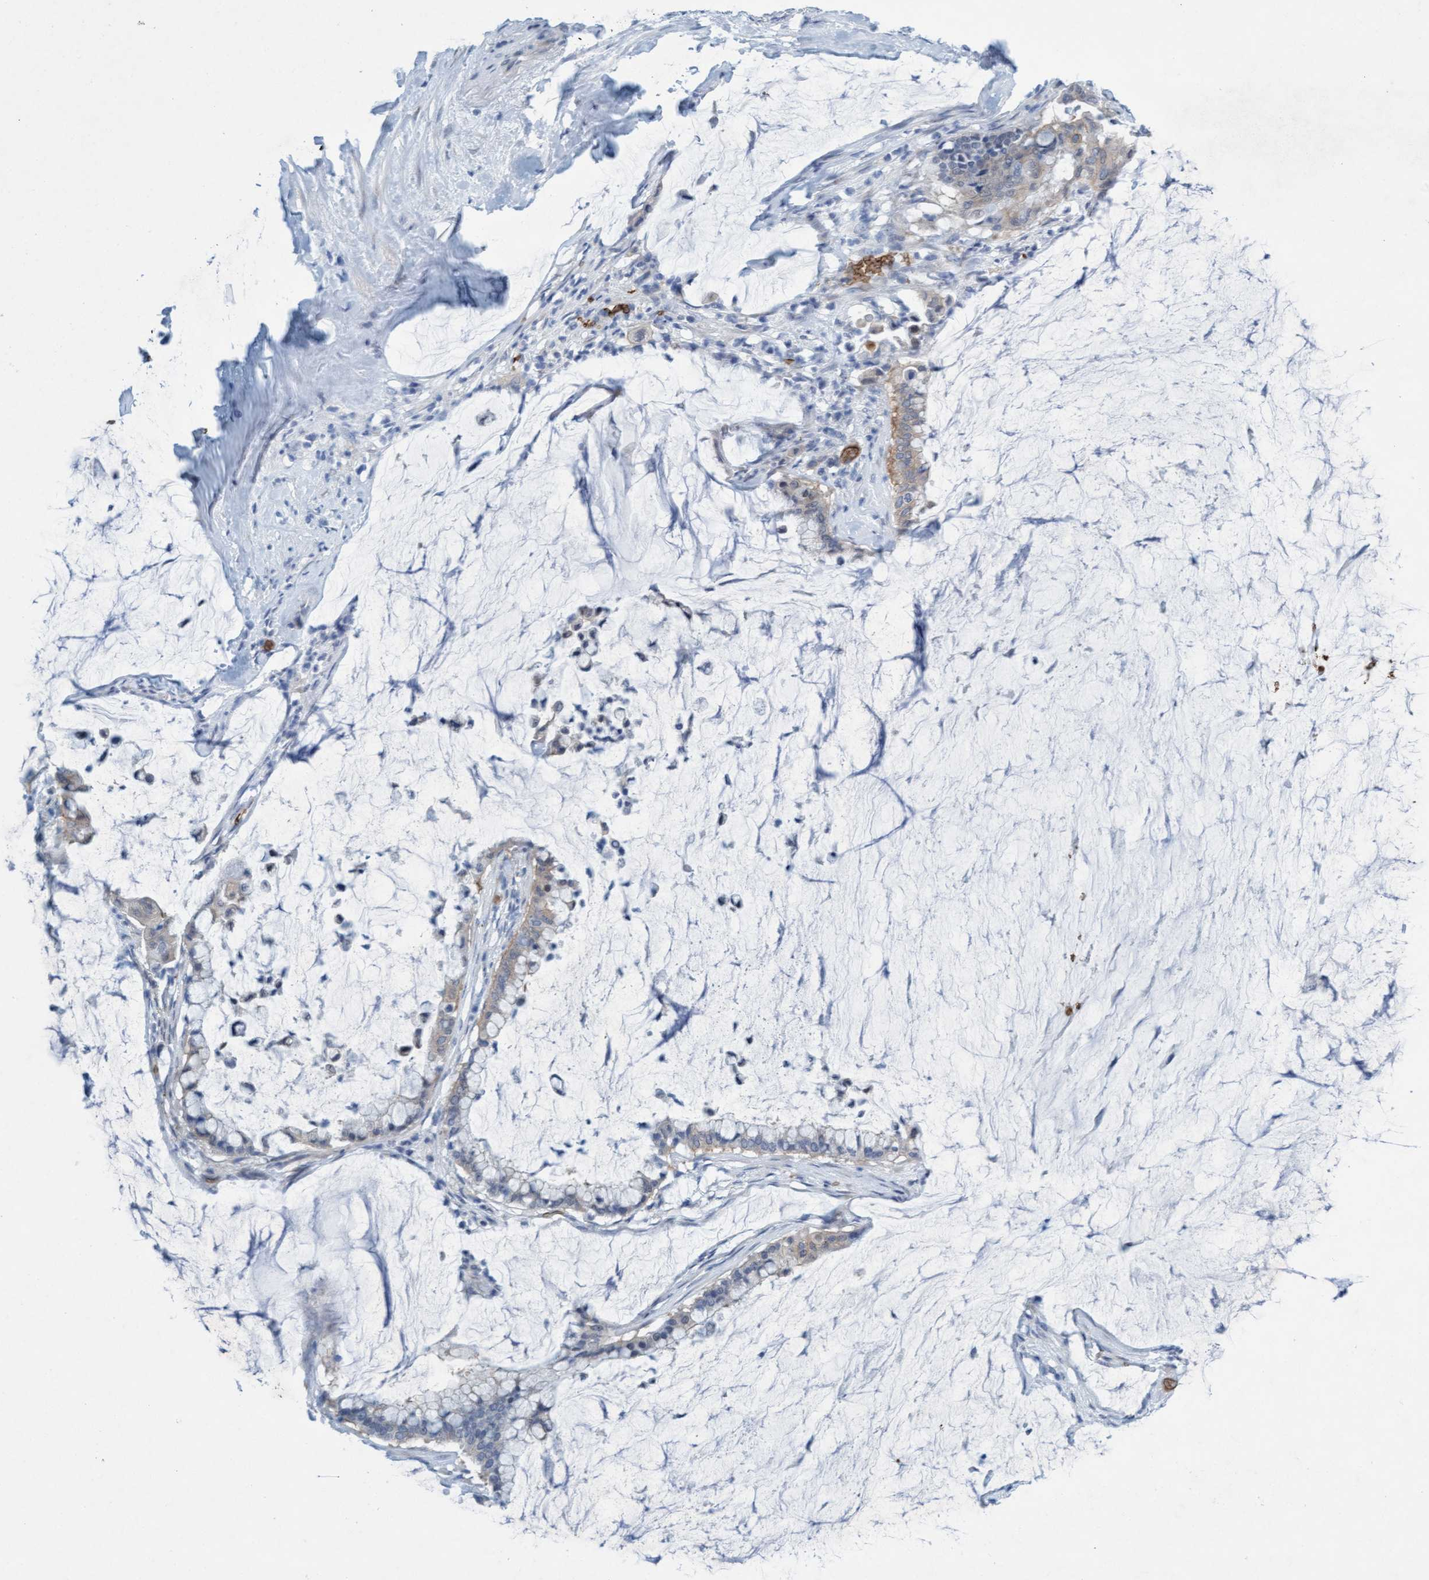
{"staining": {"intensity": "weak", "quantity": "<25%", "location": "cytoplasmic/membranous"}, "tissue": "pancreatic cancer", "cell_type": "Tumor cells", "image_type": "cancer", "snomed": [{"axis": "morphology", "description": "Adenocarcinoma, NOS"}, {"axis": "topography", "description": "Pancreas"}], "caption": "Immunohistochemical staining of human pancreatic adenocarcinoma displays no significant positivity in tumor cells.", "gene": "SPEM2", "patient": {"sex": "male", "age": 41}}